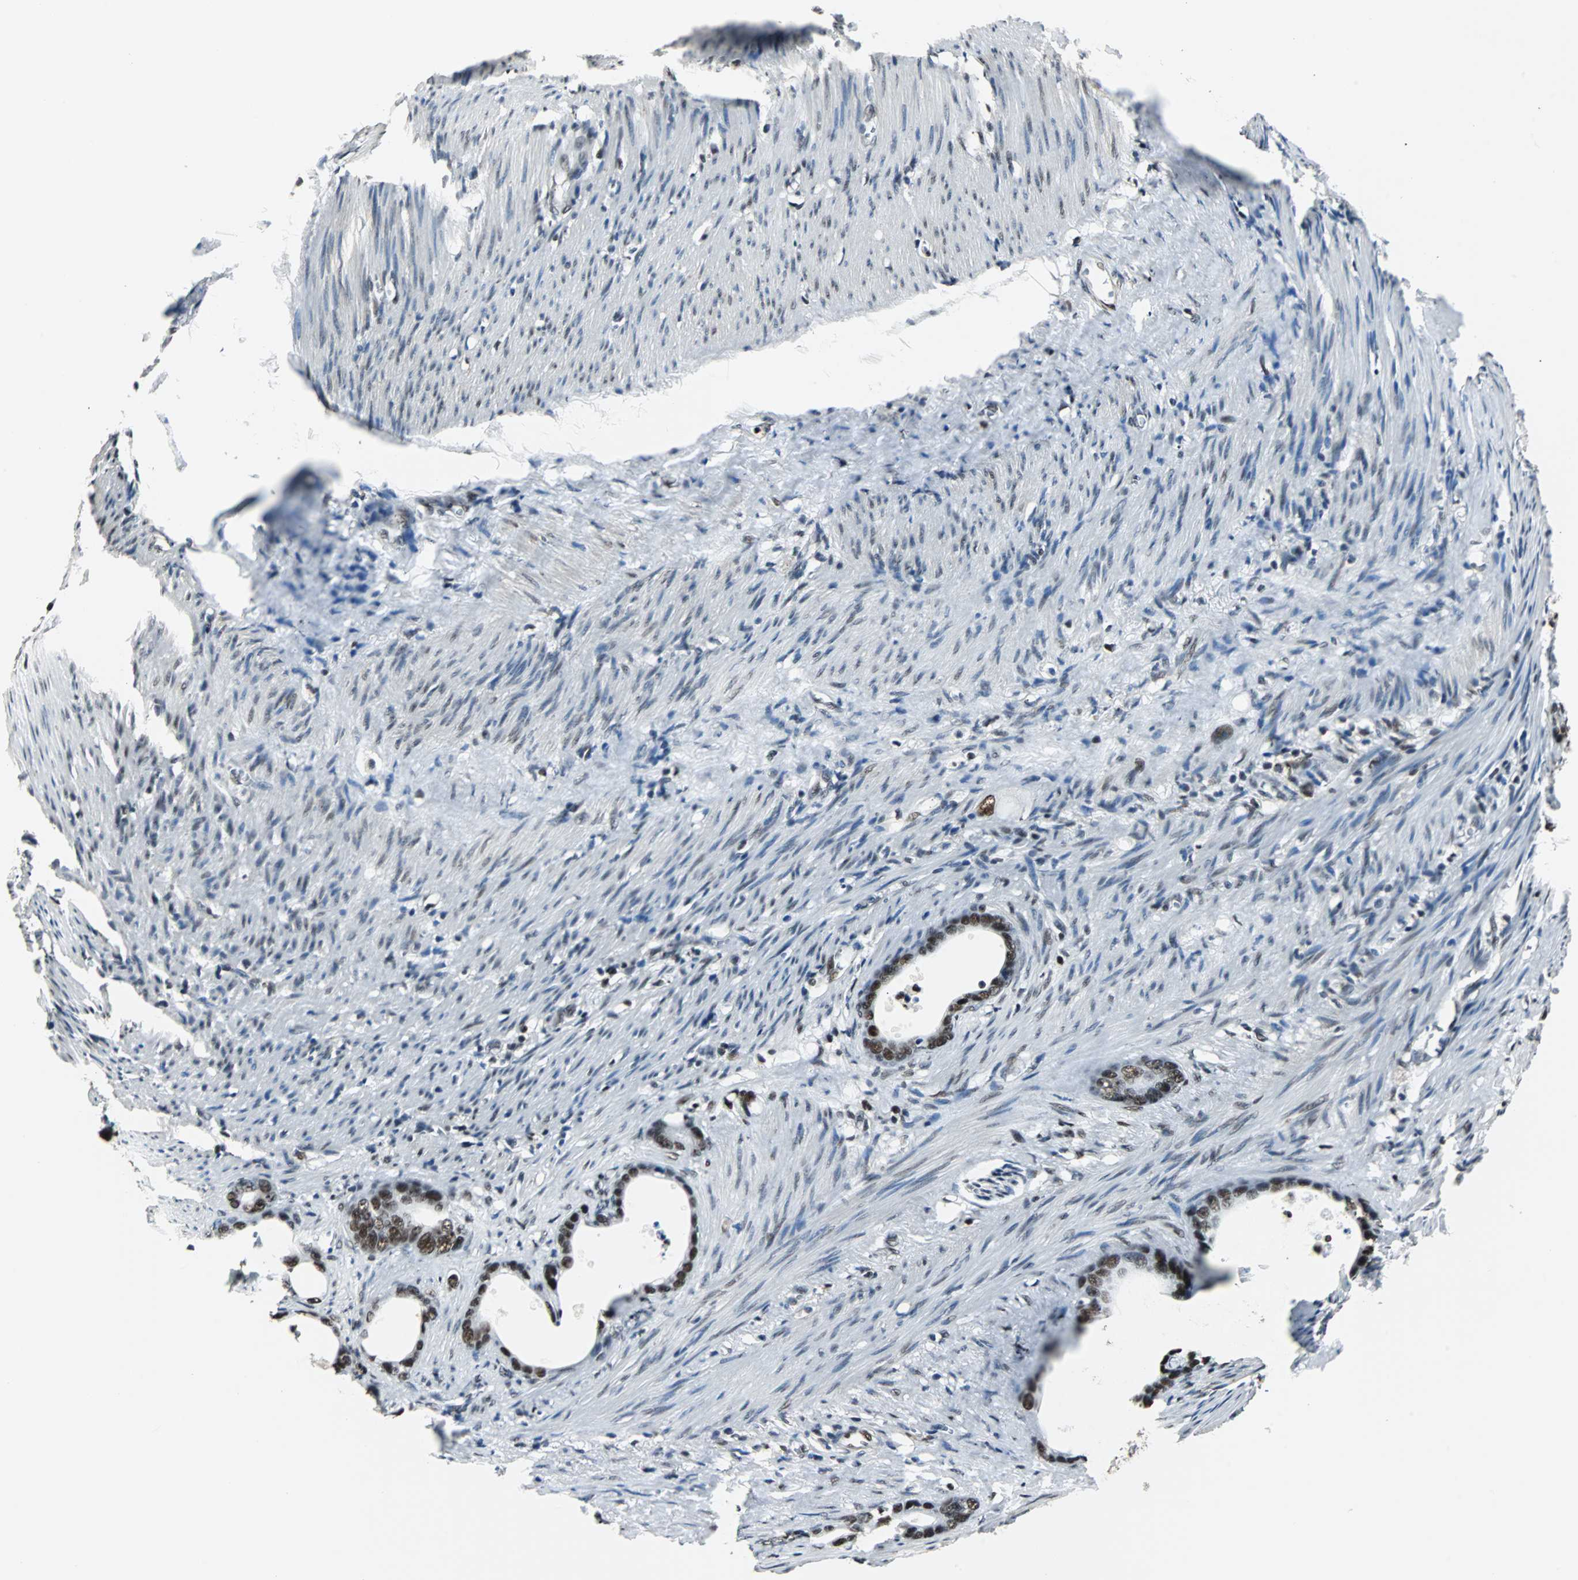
{"staining": {"intensity": "strong", "quantity": ">75%", "location": "nuclear"}, "tissue": "stomach cancer", "cell_type": "Tumor cells", "image_type": "cancer", "snomed": [{"axis": "morphology", "description": "Adenocarcinoma, NOS"}, {"axis": "topography", "description": "Stomach"}], "caption": "Adenocarcinoma (stomach) stained for a protein shows strong nuclear positivity in tumor cells. The staining was performed using DAB (3,3'-diaminobenzidine), with brown indicating positive protein expression. Nuclei are stained blue with hematoxylin.", "gene": "XRCC4", "patient": {"sex": "female", "age": 75}}